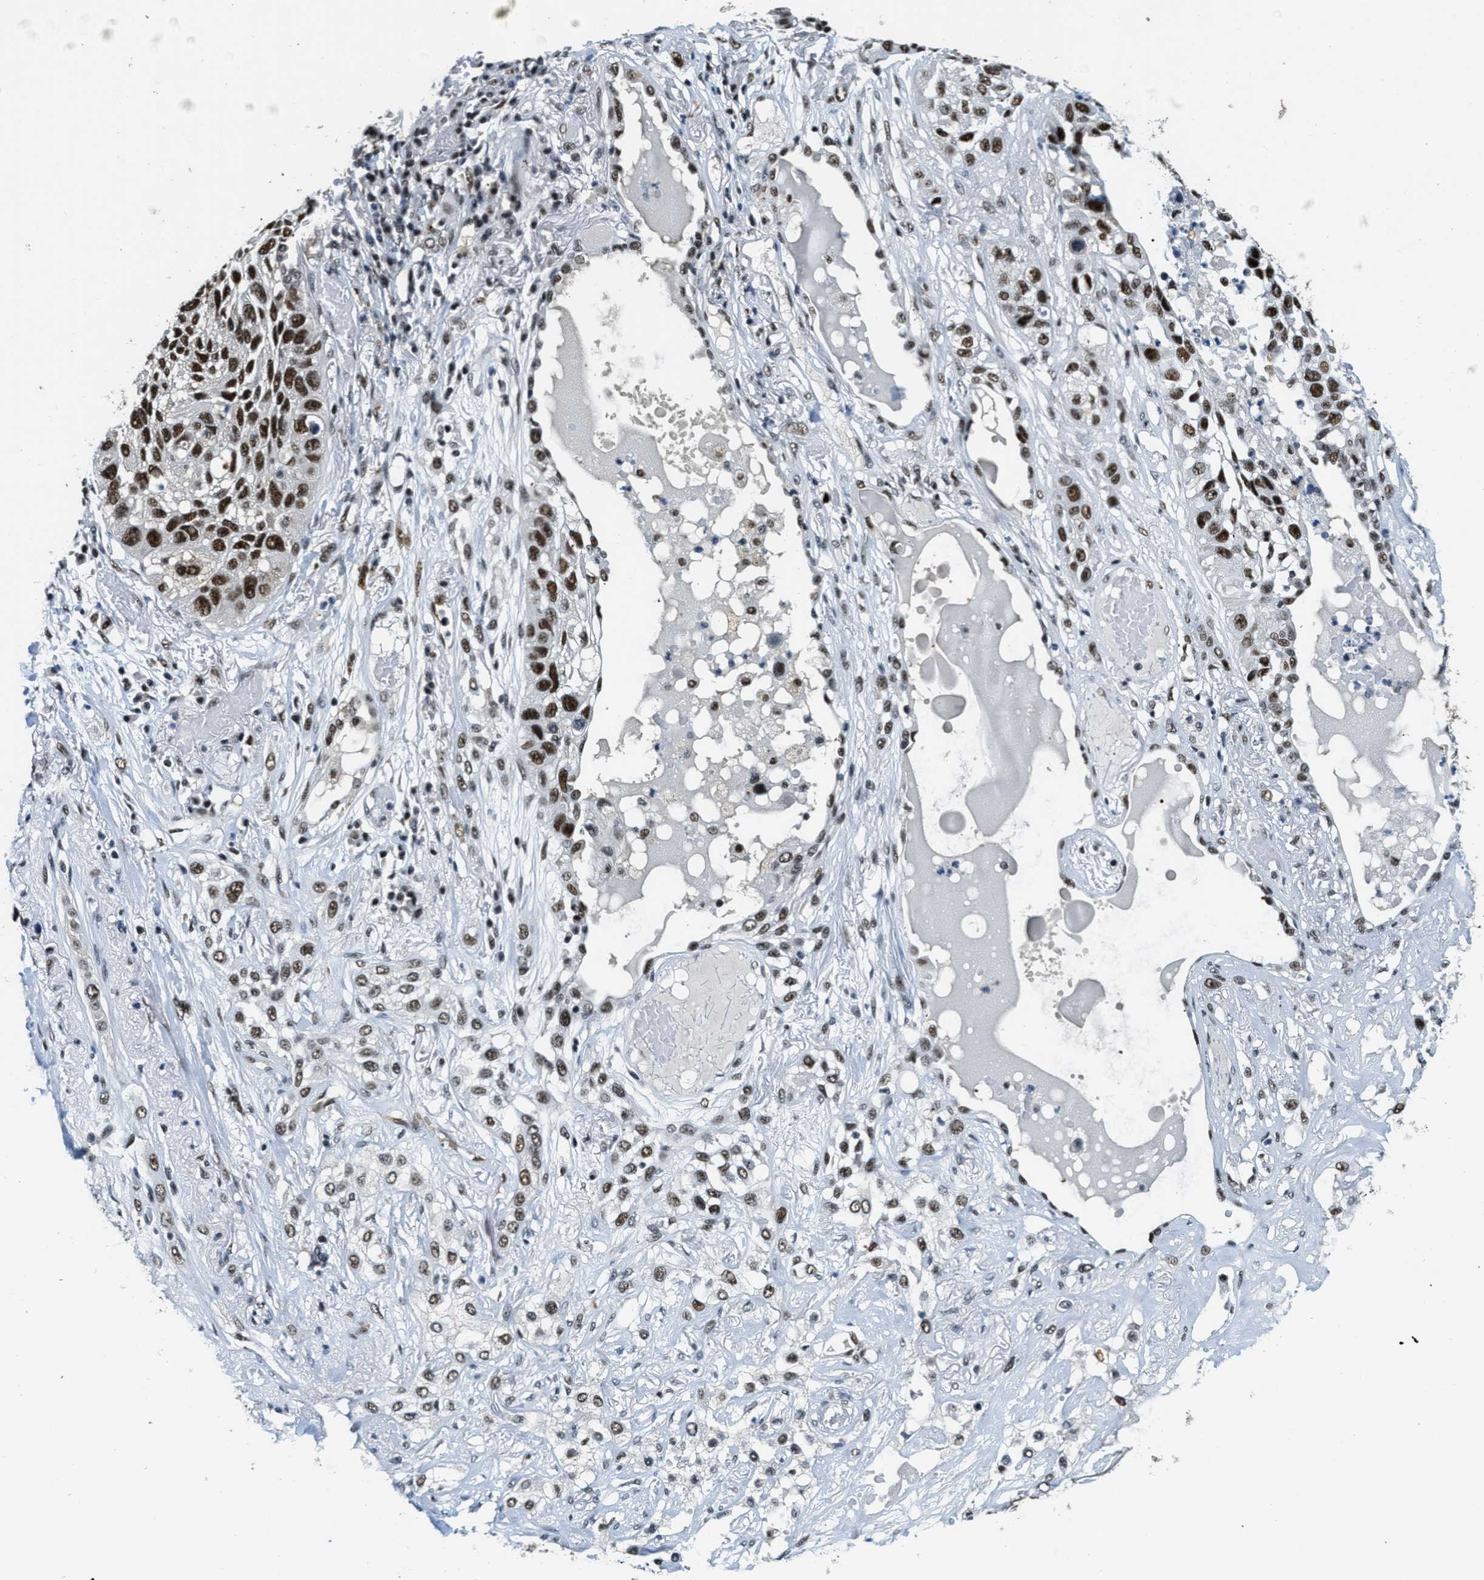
{"staining": {"intensity": "strong", "quantity": ">75%", "location": "nuclear"}, "tissue": "lung cancer", "cell_type": "Tumor cells", "image_type": "cancer", "snomed": [{"axis": "morphology", "description": "Squamous cell carcinoma, NOS"}, {"axis": "topography", "description": "Lung"}], "caption": "Tumor cells exhibit strong nuclear expression in about >75% of cells in lung squamous cell carcinoma.", "gene": "SSB", "patient": {"sex": "male", "age": 71}}